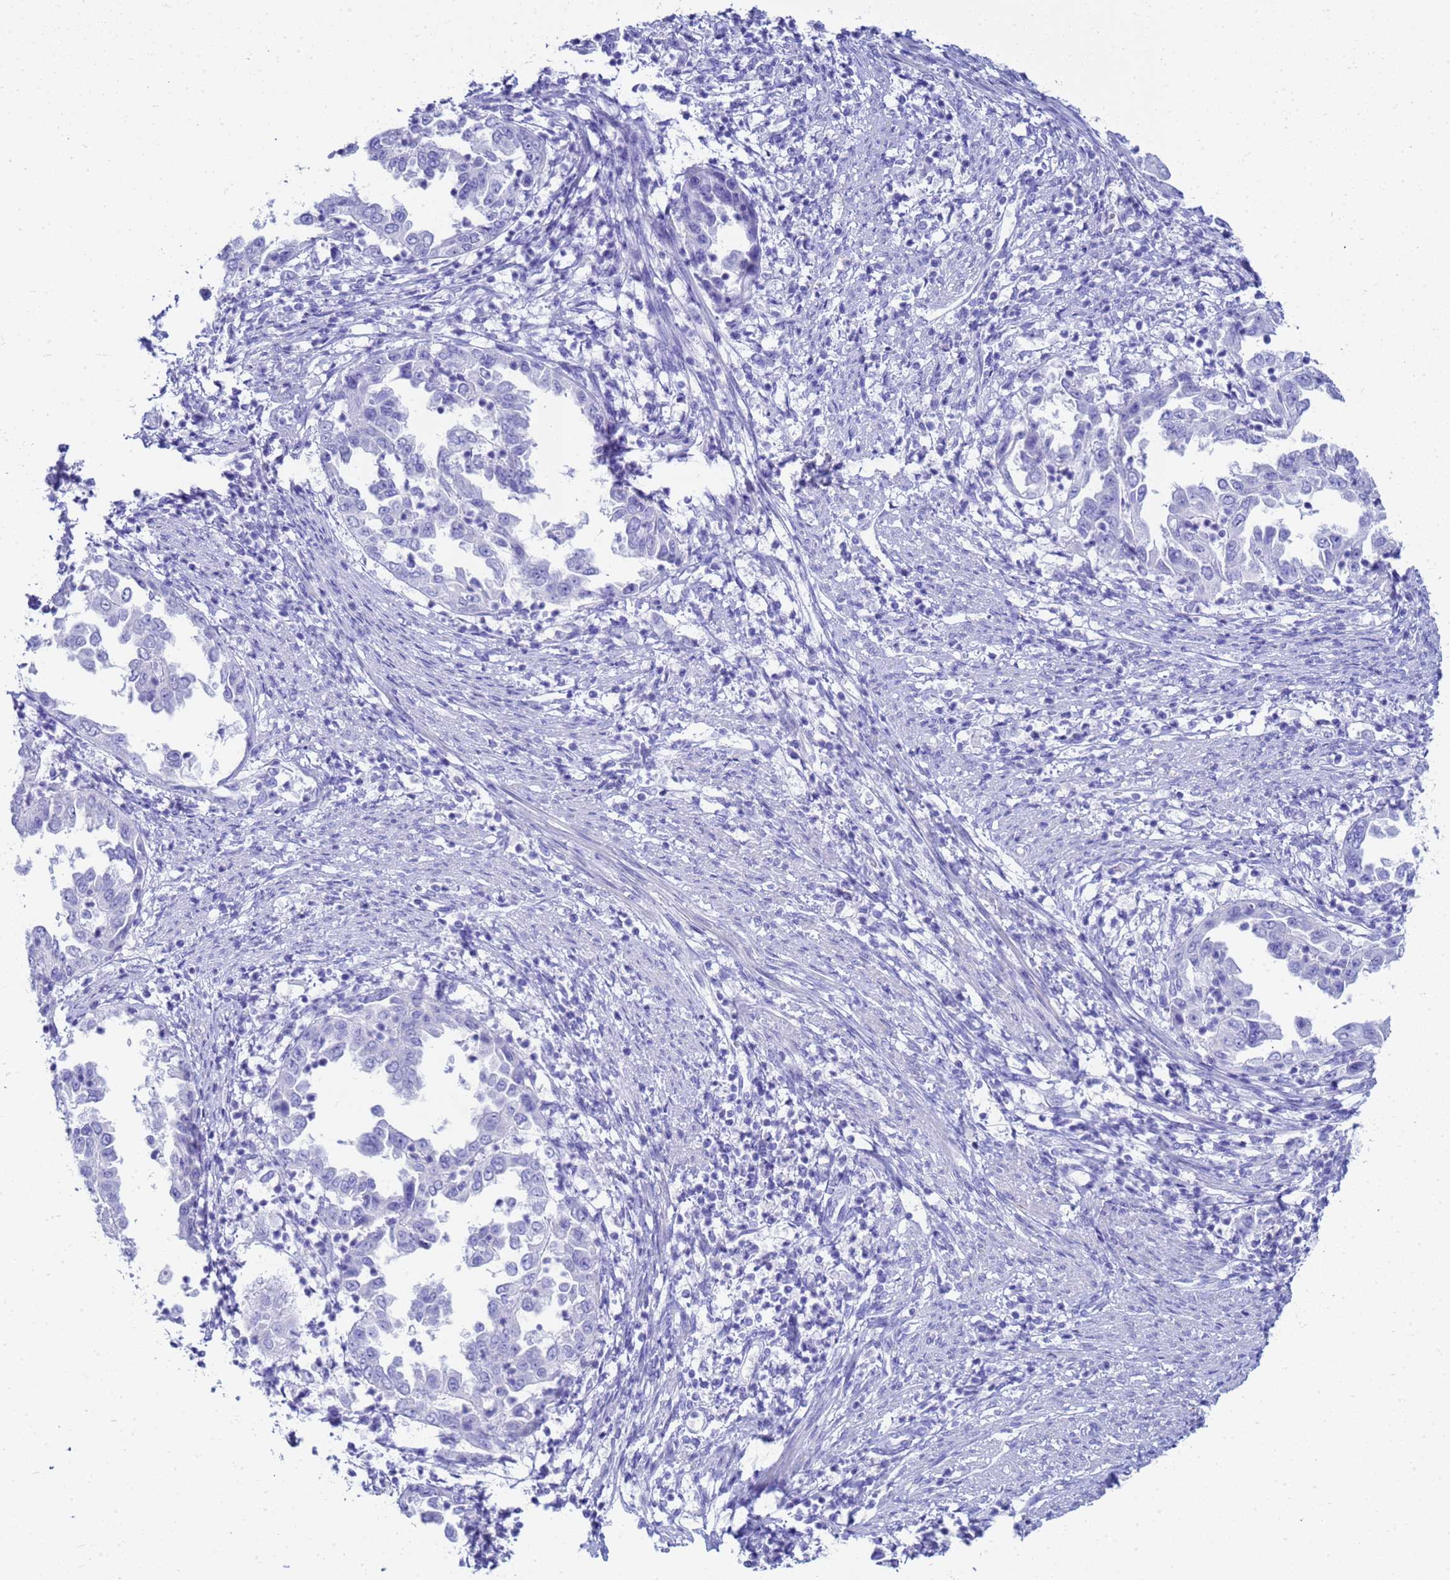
{"staining": {"intensity": "negative", "quantity": "none", "location": "none"}, "tissue": "endometrial cancer", "cell_type": "Tumor cells", "image_type": "cancer", "snomed": [{"axis": "morphology", "description": "Adenocarcinoma, NOS"}, {"axis": "topography", "description": "Endometrium"}], "caption": "Immunohistochemistry (IHC) image of neoplastic tissue: human adenocarcinoma (endometrial) stained with DAB (3,3'-diaminobenzidine) exhibits no significant protein staining in tumor cells.", "gene": "CKB", "patient": {"sex": "female", "age": 85}}